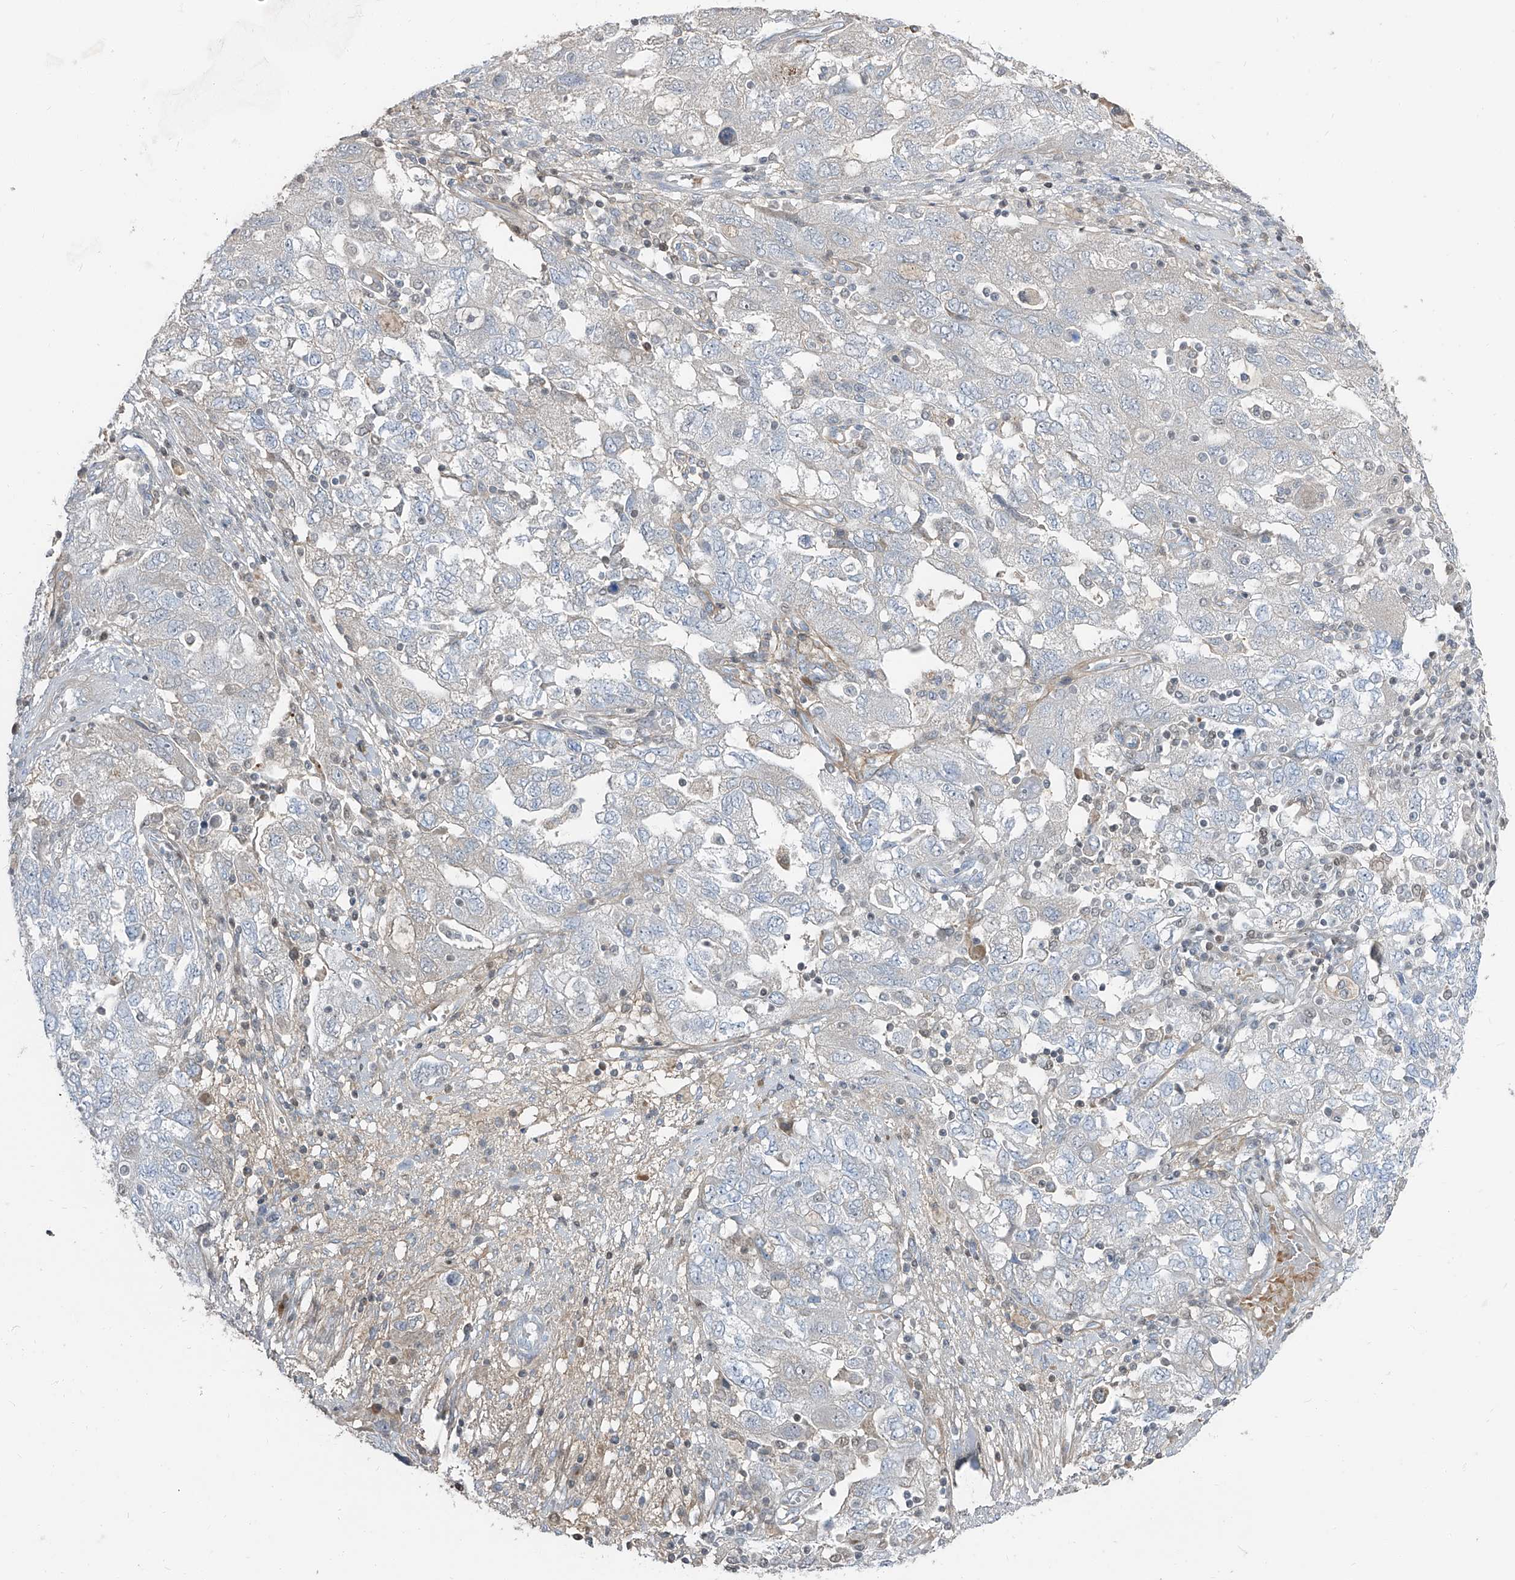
{"staining": {"intensity": "negative", "quantity": "none", "location": "none"}, "tissue": "ovarian cancer", "cell_type": "Tumor cells", "image_type": "cancer", "snomed": [{"axis": "morphology", "description": "Carcinoma, NOS"}, {"axis": "morphology", "description": "Cystadenocarcinoma, serous, NOS"}, {"axis": "topography", "description": "Ovary"}], "caption": "High magnification brightfield microscopy of ovarian carcinoma stained with DAB (3,3'-diaminobenzidine) (brown) and counterstained with hematoxylin (blue): tumor cells show no significant positivity. (Brightfield microscopy of DAB (3,3'-diaminobenzidine) immunohistochemistry at high magnification).", "gene": "HOXA3", "patient": {"sex": "female", "age": 69}}